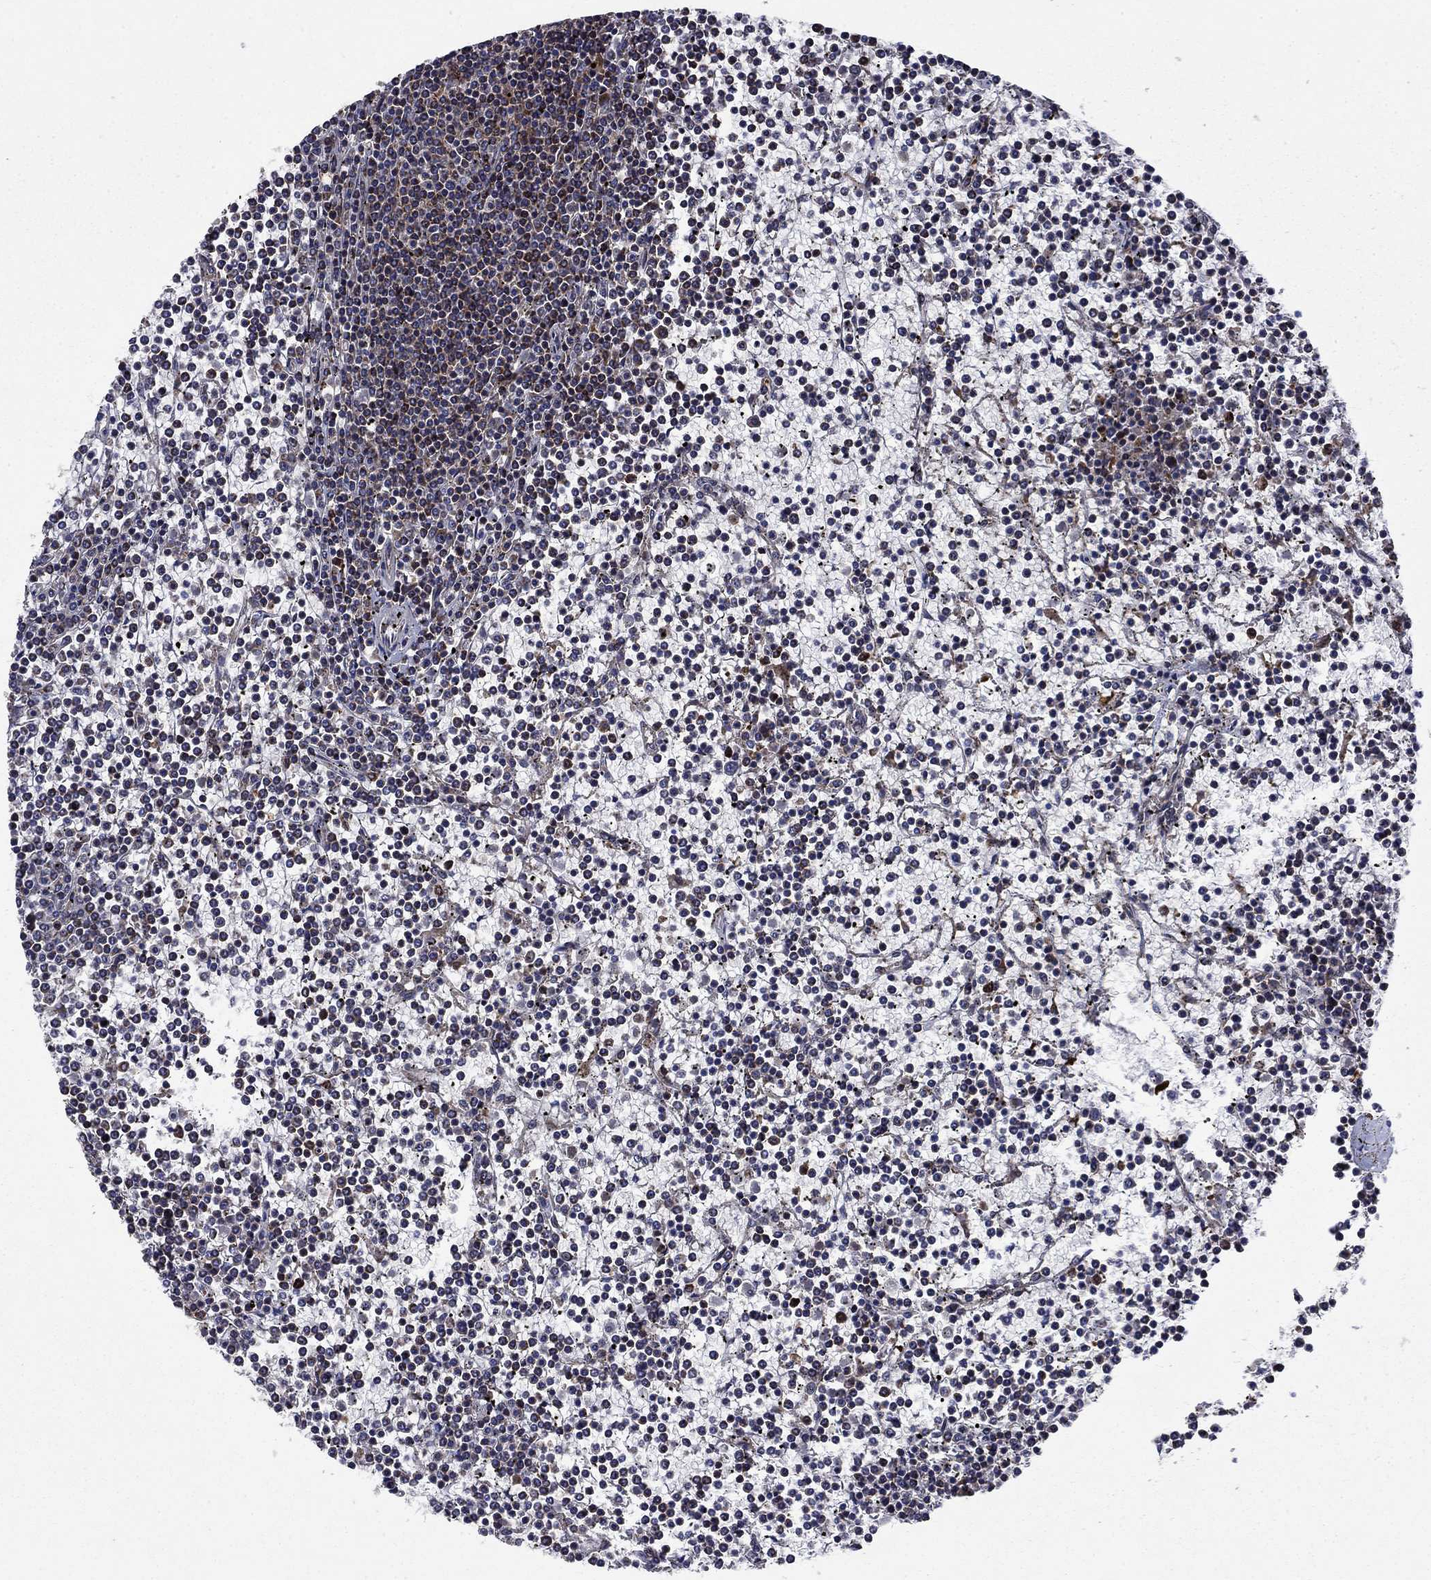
{"staining": {"intensity": "moderate", "quantity": "<25%", "location": "cytoplasmic/membranous,nuclear"}, "tissue": "lymphoma", "cell_type": "Tumor cells", "image_type": "cancer", "snomed": [{"axis": "morphology", "description": "Malignant lymphoma, non-Hodgkin's type, Low grade"}, {"axis": "topography", "description": "Spleen"}], "caption": "Protein staining of malignant lymphoma, non-Hodgkin's type (low-grade) tissue shows moderate cytoplasmic/membranous and nuclear positivity in approximately <25% of tumor cells. (DAB IHC with brightfield microscopy, high magnification).", "gene": "AGTPBP1", "patient": {"sex": "female", "age": 19}}